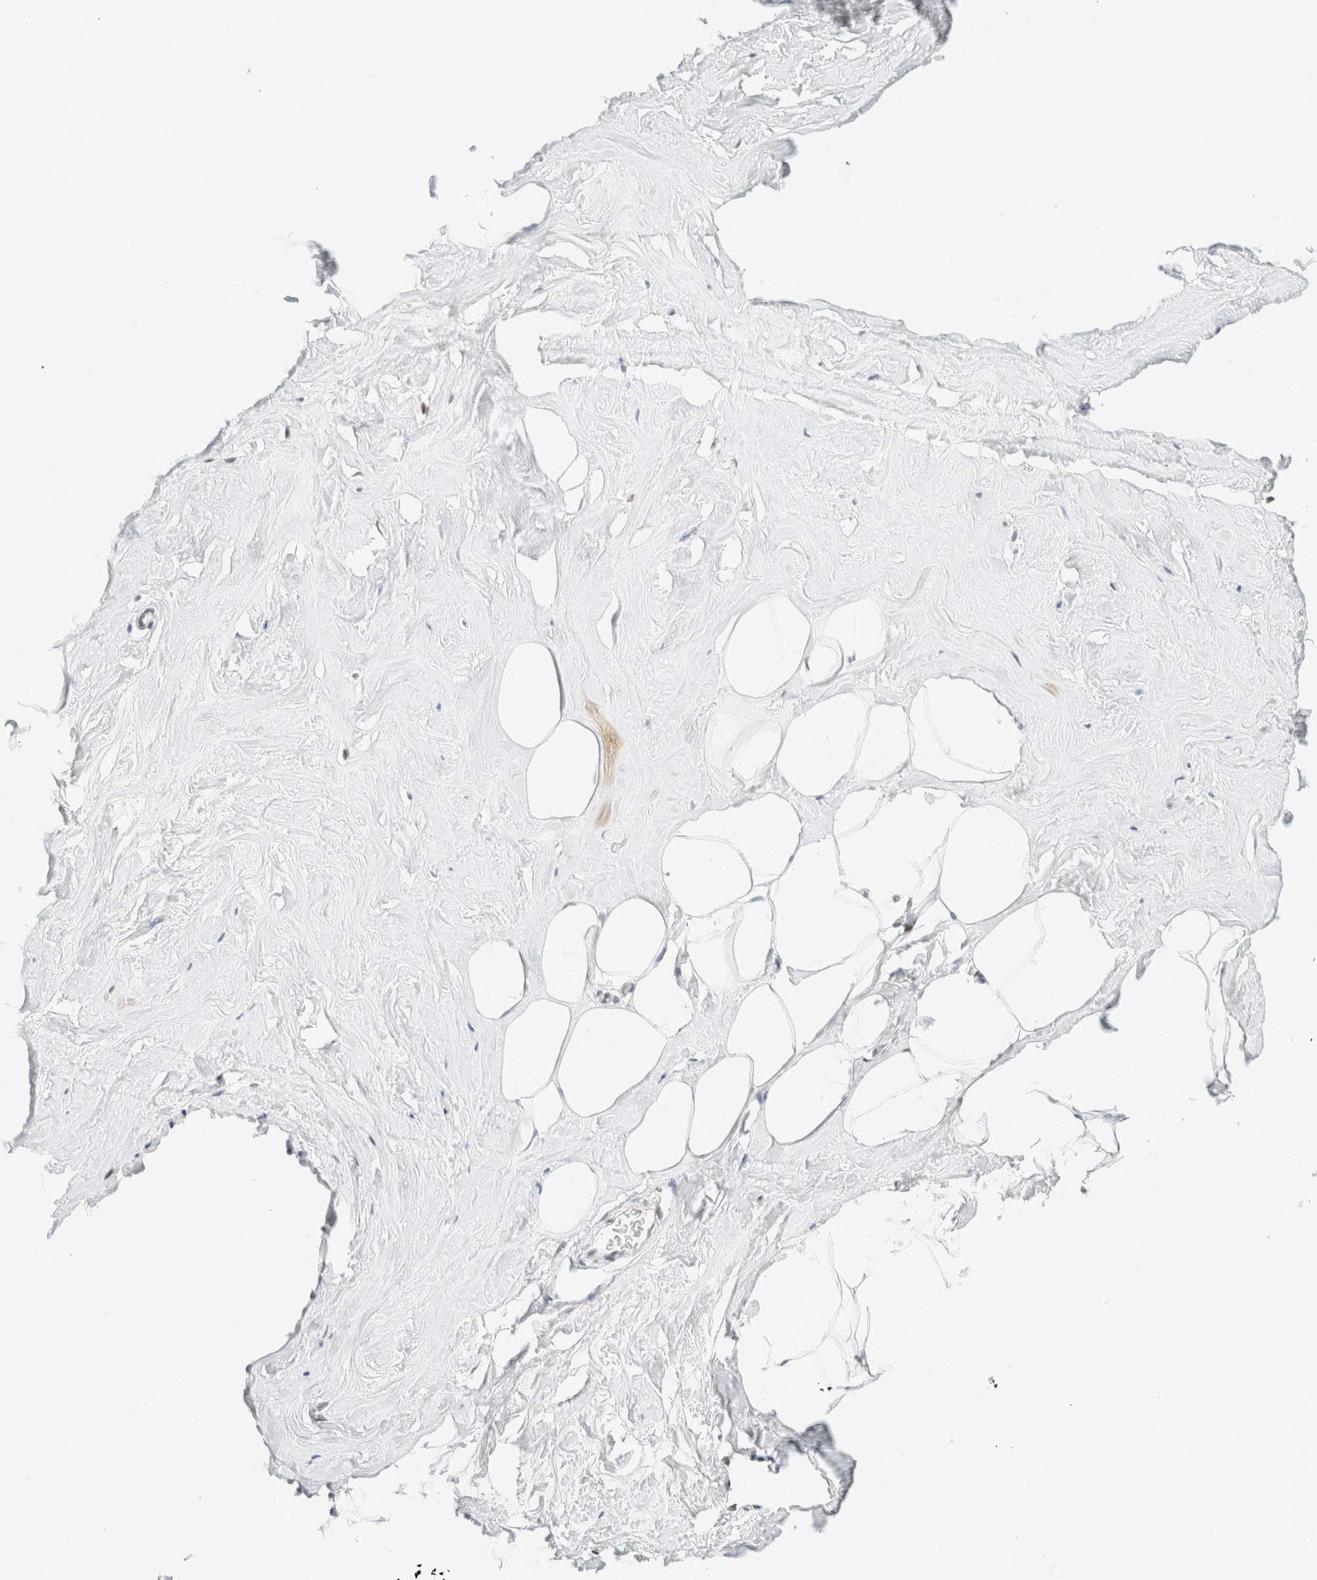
{"staining": {"intensity": "moderate", "quantity": ">75%", "location": "nuclear"}, "tissue": "adipose tissue", "cell_type": "Adipocytes", "image_type": "normal", "snomed": [{"axis": "morphology", "description": "Normal tissue, NOS"}, {"axis": "morphology", "description": "Fibrosis, NOS"}, {"axis": "topography", "description": "Breast"}, {"axis": "topography", "description": "Adipose tissue"}], "caption": "Immunohistochemistry (IHC) (DAB) staining of benign human adipose tissue reveals moderate nuclear protein positivity in approximately >75% of adipocytes.", "gene": "ZNF768", "patient": {"sex": "female", "age": 39}}